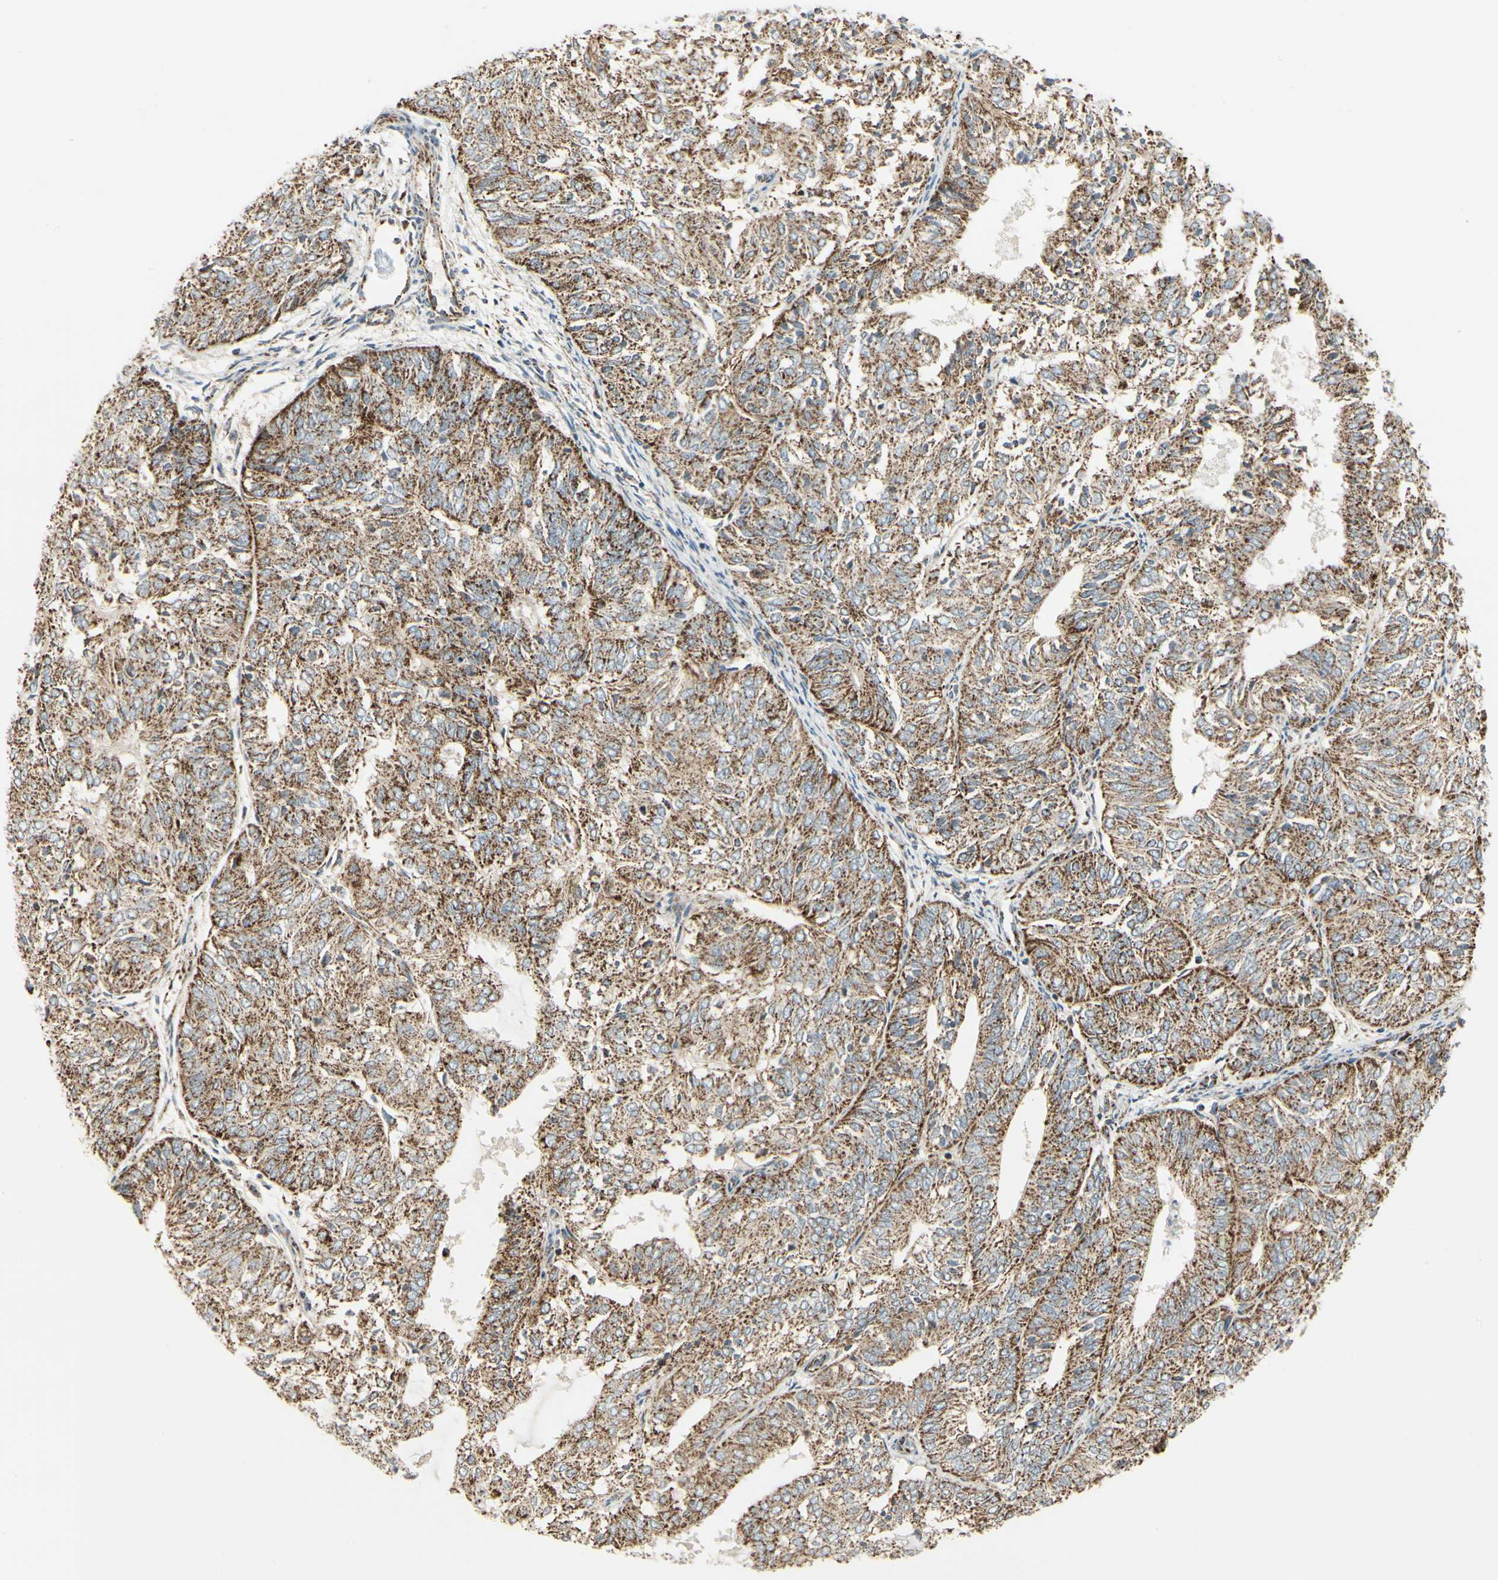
{"staining": {"intensity": "strong", "quantity": ">75%", "location": "cytoplasmic/membranous"}, "tissue": "endometrial cancer", "cell_type": "Tumor cells", "image_type": "cancer", "snomed": [{"axis": "morphology", "description": "Adenocarcinoma, NOS"}, {"axis": "topography", "description": "Uterus"}], "caption": "The micrograph reveals immunohistochemical staining of endometrial adenocarcinoma. There is strong cytoplasmic/membranous staining is present in about >75% of tumor cells. Nuclei are stained in blue.", "gene": "ANKS6", "patient": {"sex": "female", "age": 60}}